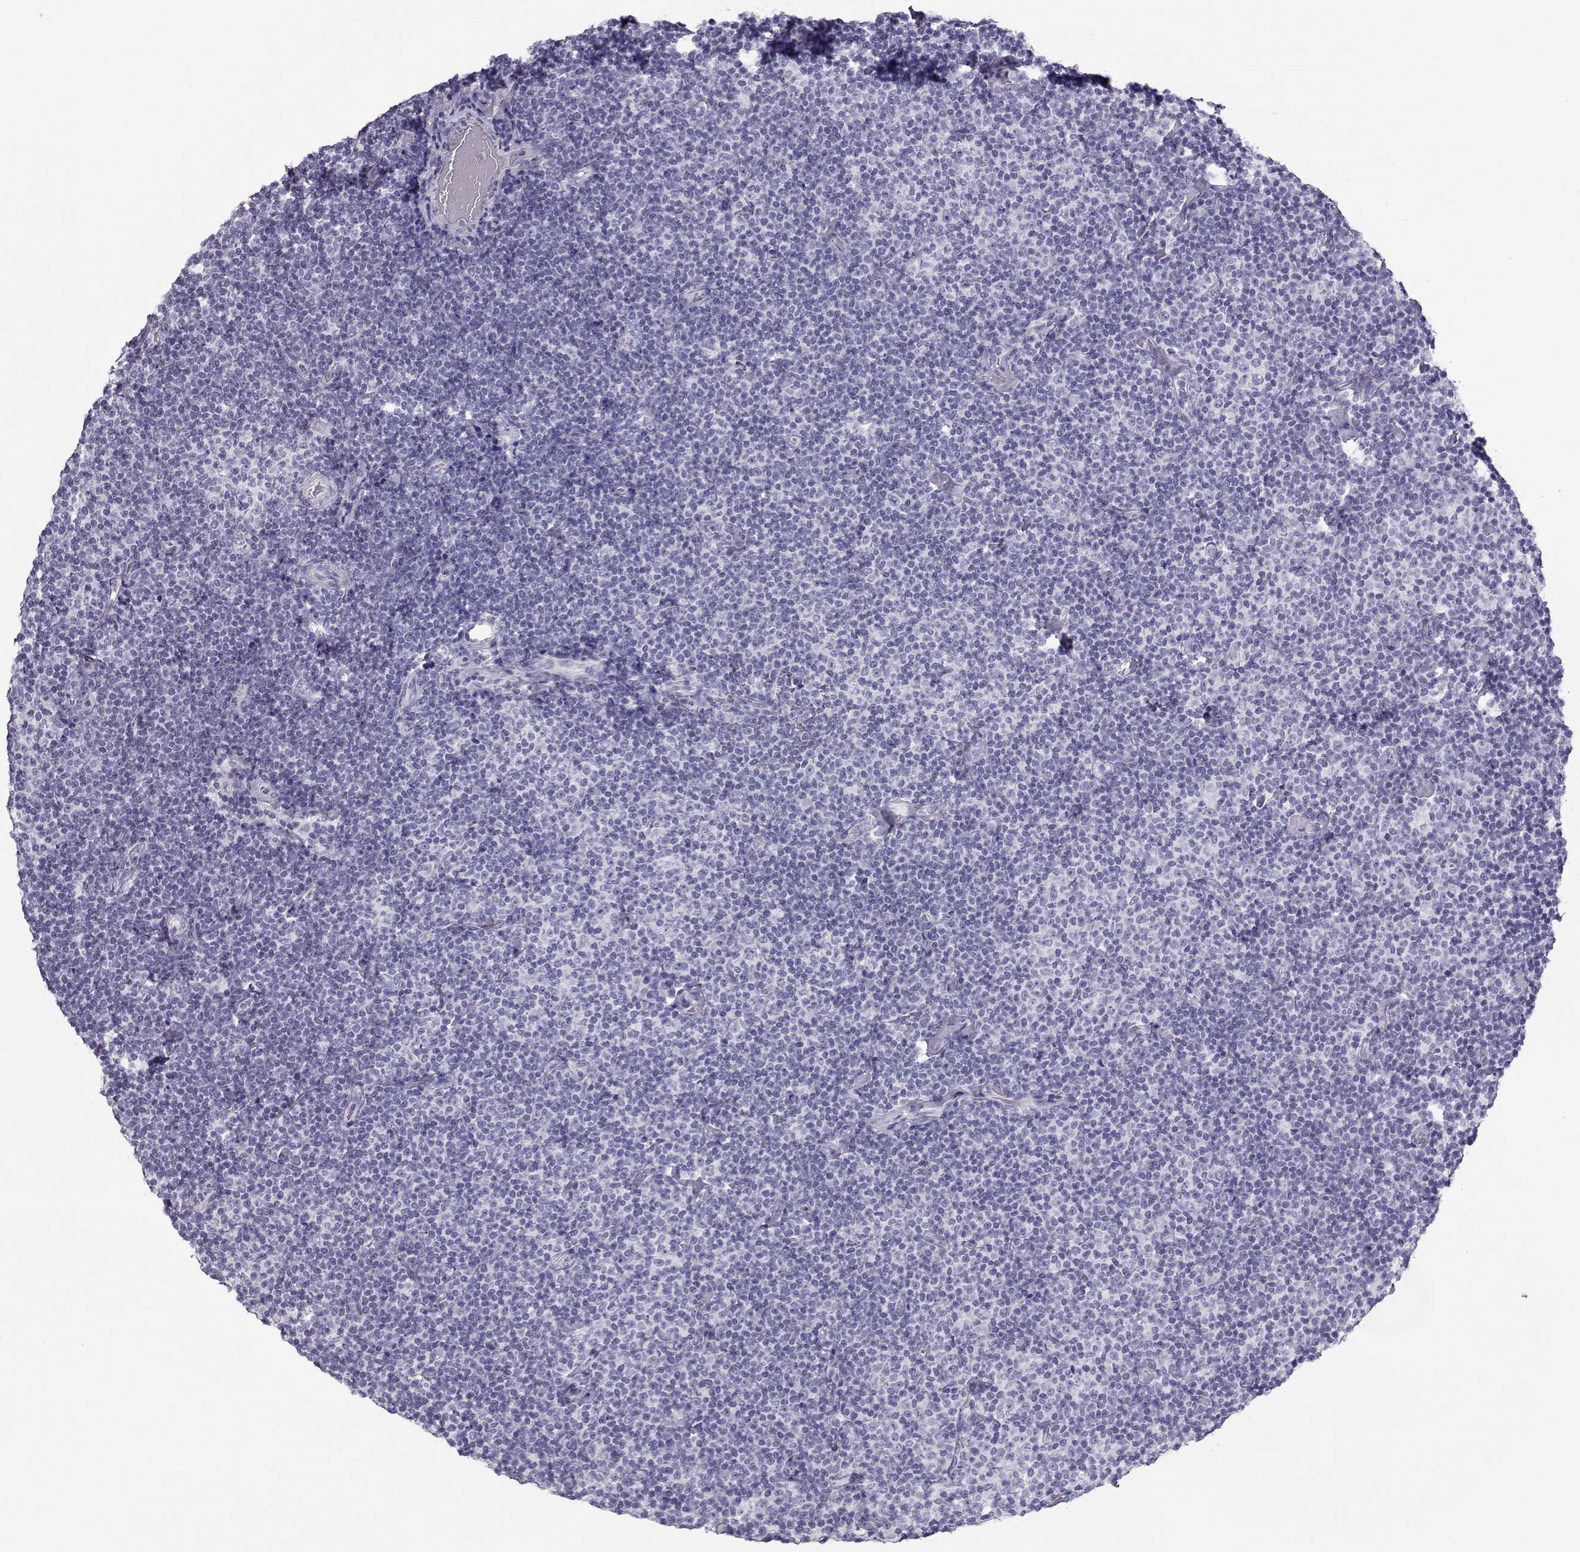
{"staining": {"intensity": "negative", "quantity": "none", "location": "none"}, "tissue": "lymphoma", "cell_type": "Tumor cells", "image_type": "cancer", "snomed": [{"axis": "morphology", "description": "Malignant lymphoma, non-Hodgkin's type, Low grade"}, {"axis": "topography", "description": "Lymph node"}], "caption": "Immunohistochemistry photomicrograph of lymphoma stained for a protein (brown), which reveals no staining in tumor cells.", "gene": "GPR26", "patient": {"sex": "male", "age": 81}}